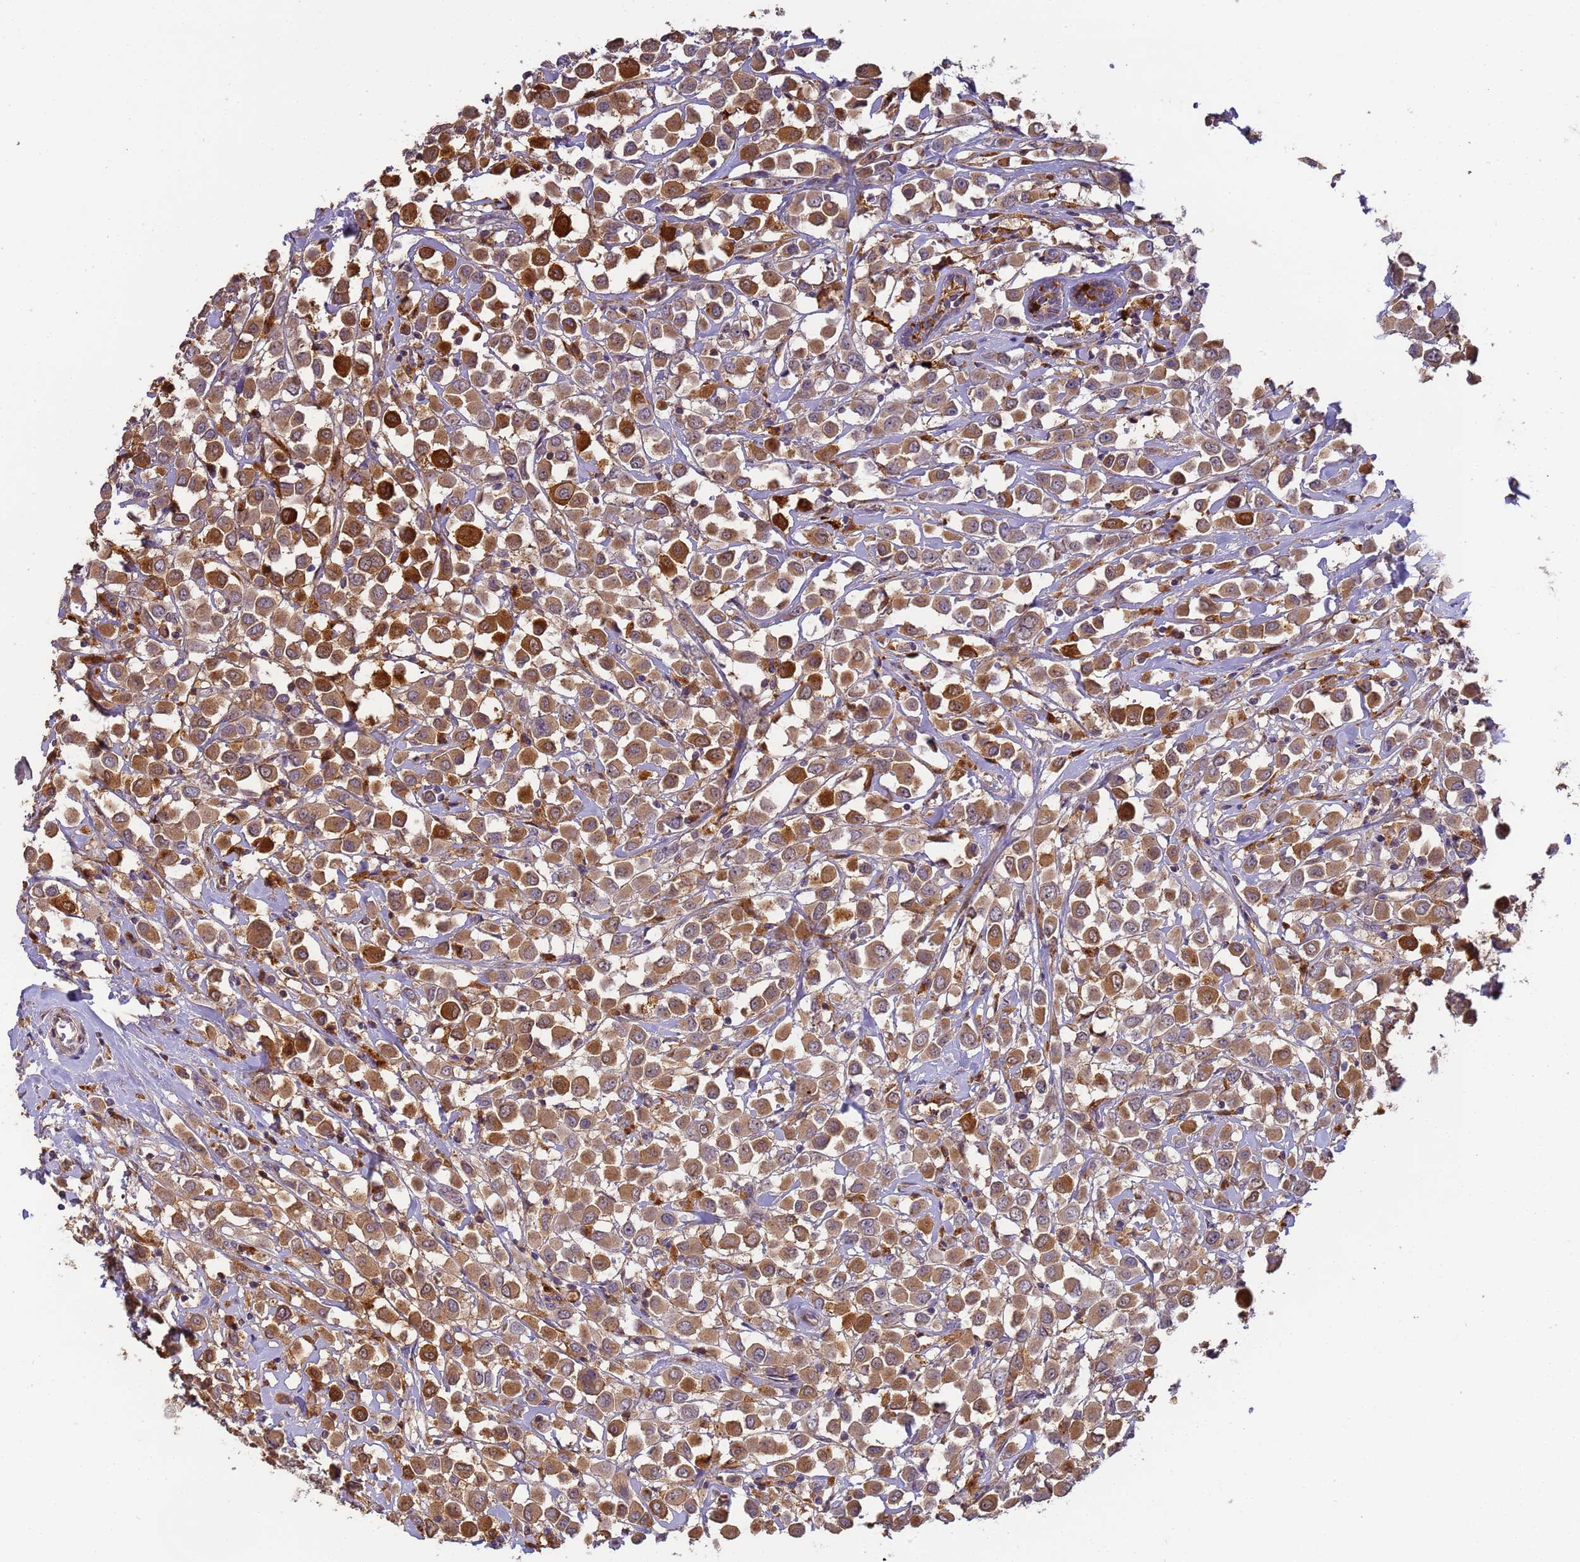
{"staining": {"intensity": "strong", "quantity": ">75%", "location": "cytoplasmic/membranous"}, "tissue": "breast cancer", "cell_type": "Tumor cells", "image_type": "cancer", "snomed": [{"axis": "morphology", "description": "Duct carcinoma"}, {"axis": "topography", "description": "Breast"}], "caption": "A micrograph showing strong cytoplasmic/membranous expression in approximately >75% of tumor cells in breast cancer, as visualized by brown immunohistochemical staining.", "gene": "M6PR", "patient": {"sex": "female", "age": 61}}